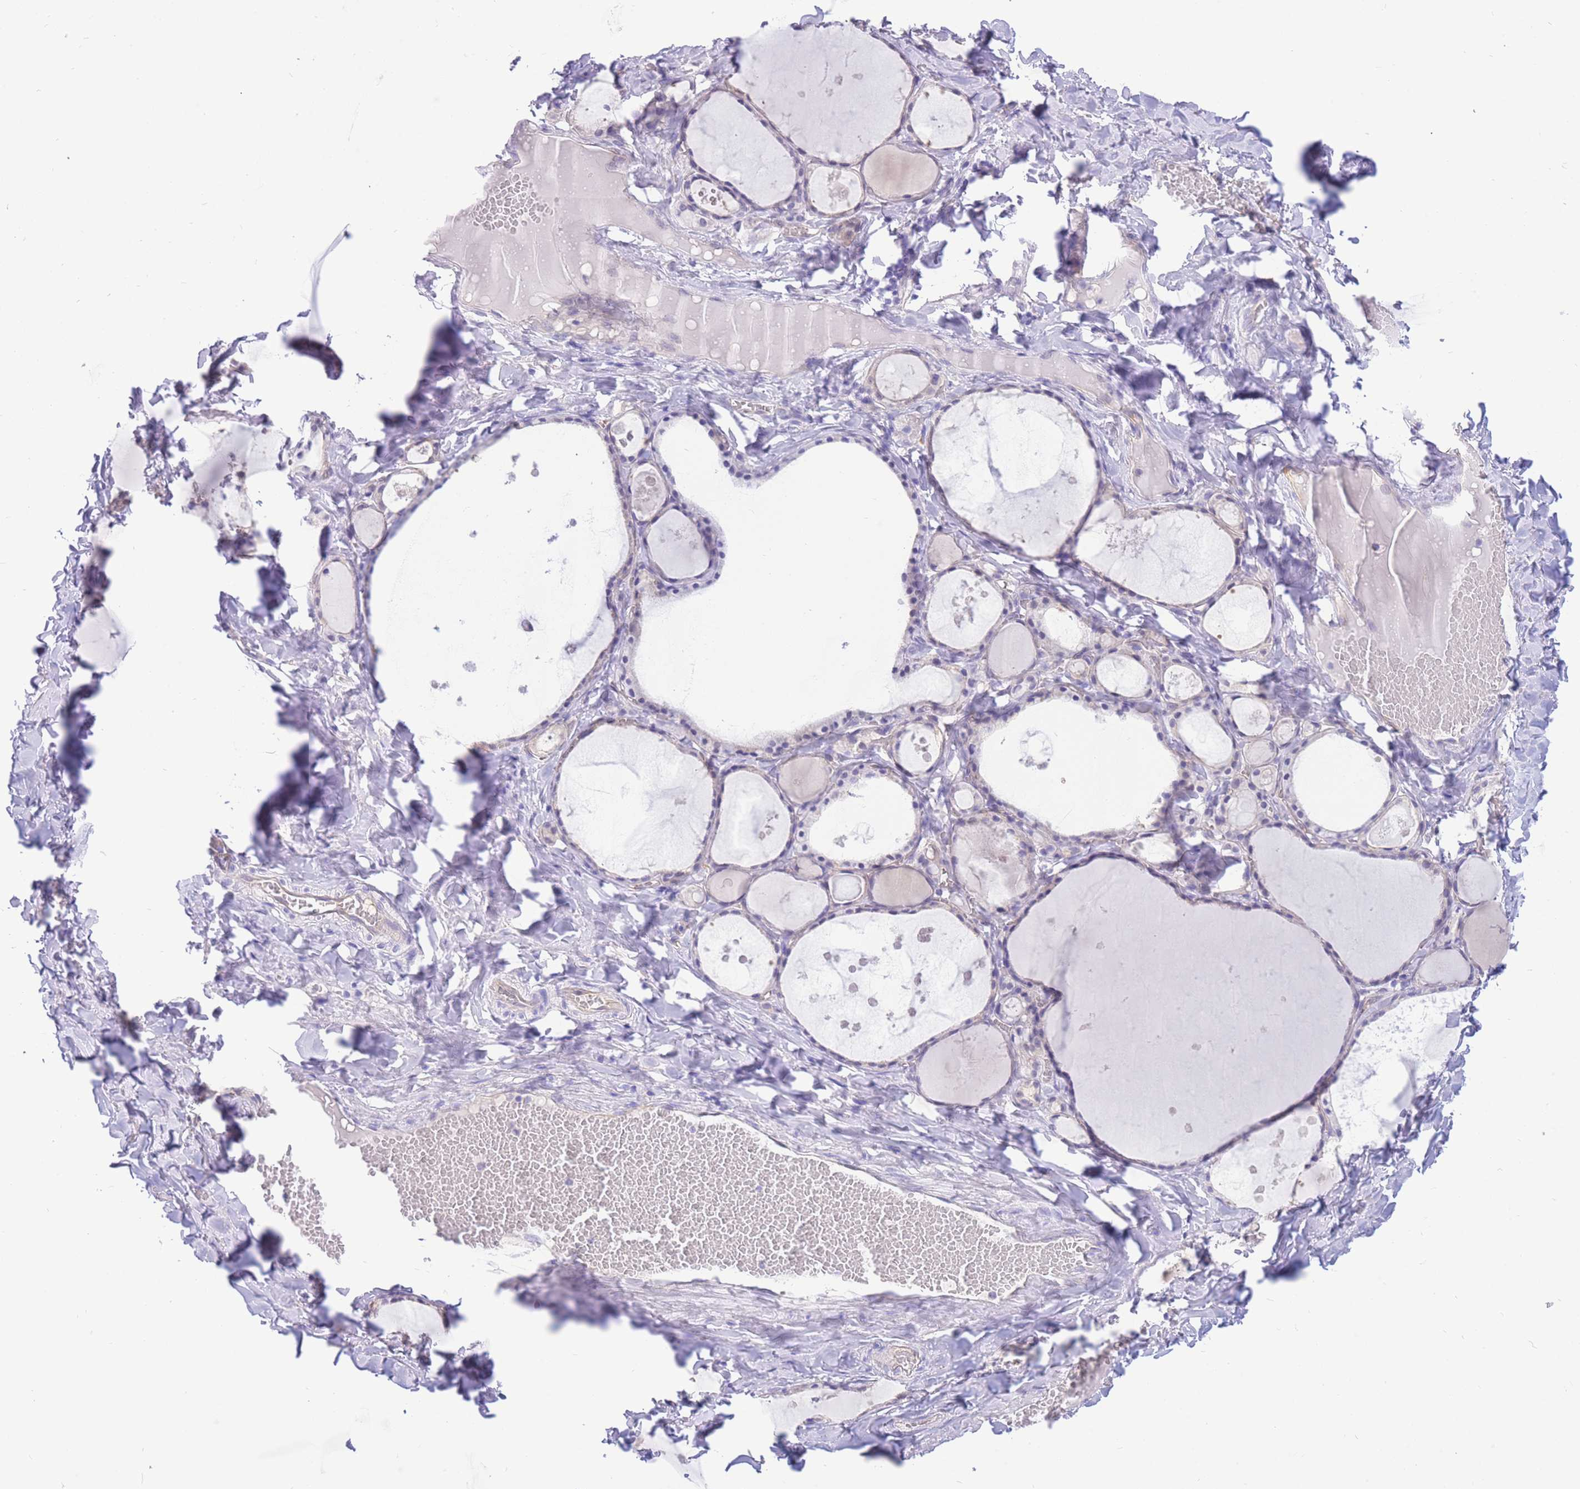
{"staining": {"intensity": "negative", "quantity": "none", "location": "none"}, "tissue": "thyroid gland", "cell_type": "Glandular cells", "image_type": "normal", "snomed": [{"axis": "morphology", "description": "Normal tissue, NOS"}, {"axis": "topography", "description": "Thyroid gland"}], "caption": "An image of human thyroid gland is negative for staining in glandular cells. (DAB IHC visualized using brightfield microscopy, high magnification).", "gene": "SULT1A1", "patient": {"sex": "male", "age": 56}}